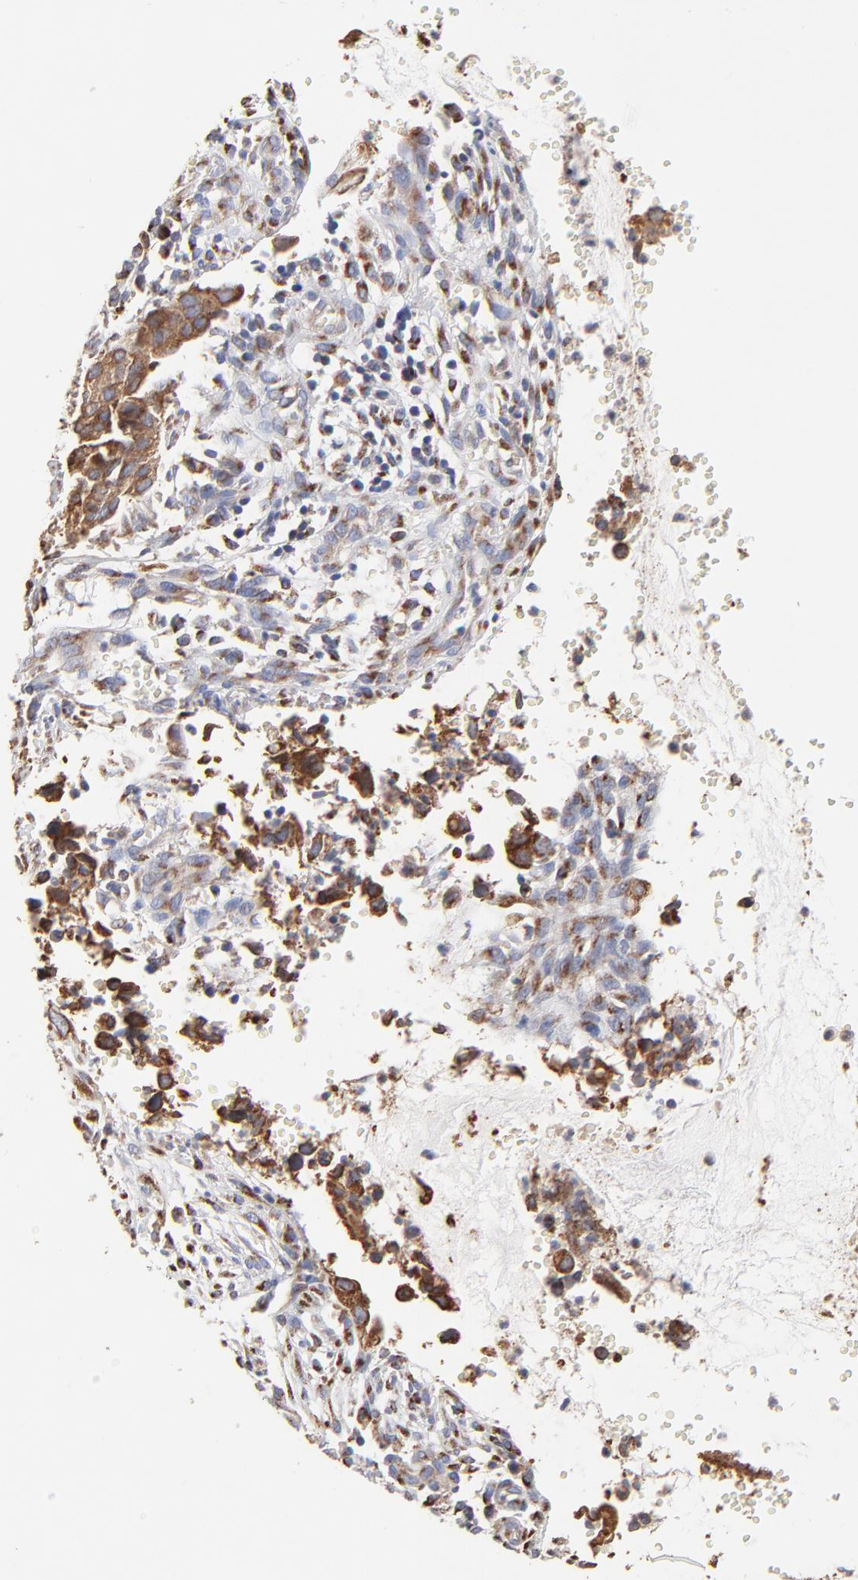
{"staining": {"intensity": "moderate", "quantity": ">75%", "location": "cytoplasmic/membranous"}, "tissue": "cervical cancer", "cell_type": "Tumor cells", "image_type": "cancer", "snomed": [{"axis": "morphology", "description": "Normal tissue, NOS"}, {"axis": "morphology", "description": "Squamous cell carcinoma, NOS"}, {"axis": "topography", "description": "Cervix"}], "caption": "An immunohistochemistry histopathology image of tumor tissue is shown. Protein staining in brown highlights moderate cytoplasmic/membranous positivity in cervical squamous cell carcinoma within tumor cells.", "gene": "LMAN1", "patient": {"sex": "female", "age": 45}}